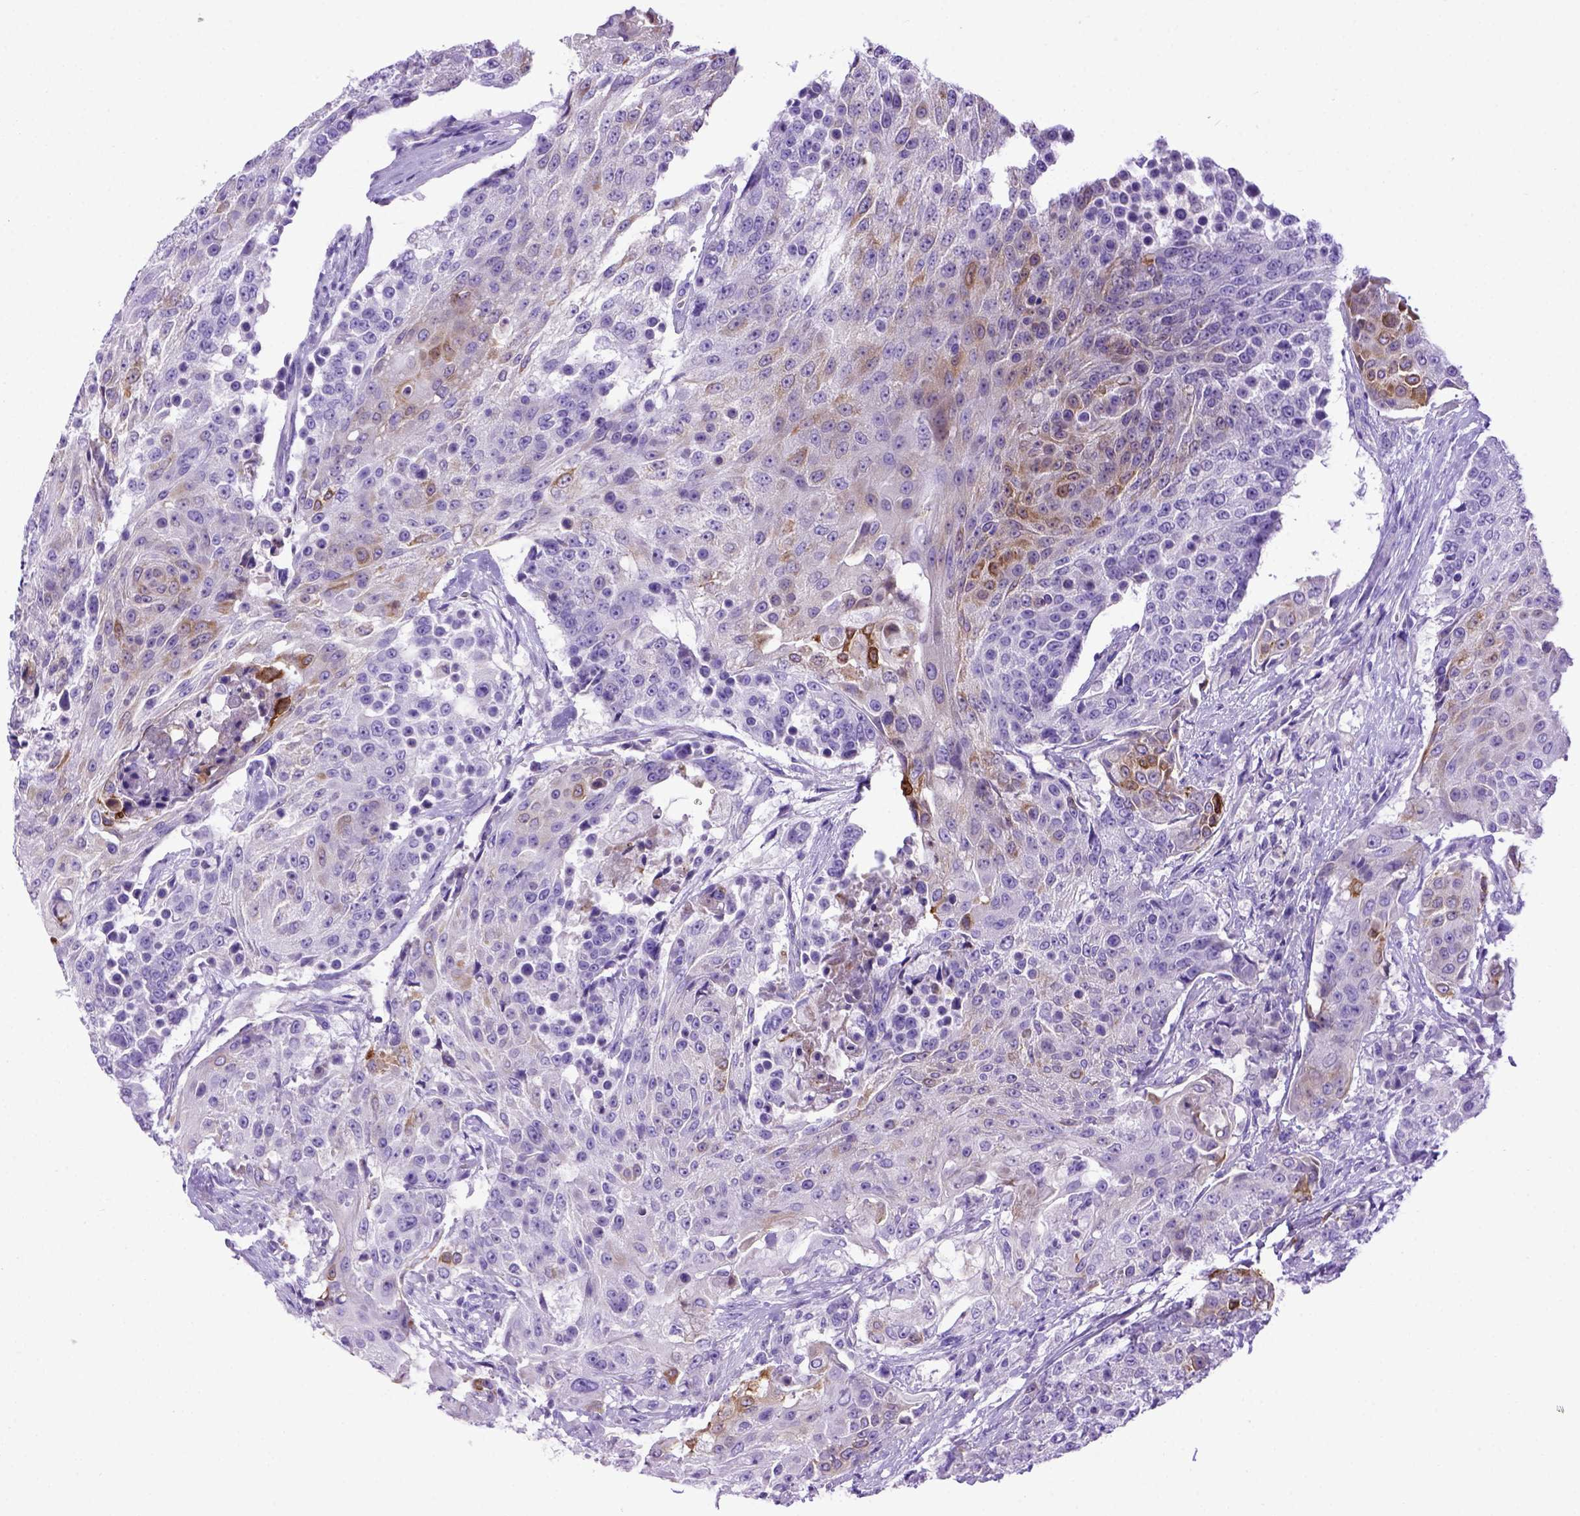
{"staining": {"intensity": "weak", "quantity": "<25%", "location": "cytoplasmic/membranous"}, "tissue": "urothelial cancer", "cell_type": "Tumor cells", "image_type": "cancer", "snomed": [{"axis": "morphology", "description": "Urothelial carcinoma, High grade"}, {"axis": "topography", "description": "Urinary bladder"}], "caption": "IHC image of human high-grade urothelial carcinoma stained for a protein (brown), which displays no positivity in tumor cells.", "gene": "PTGES", "patient": {"sex": "female", "age": 63}}